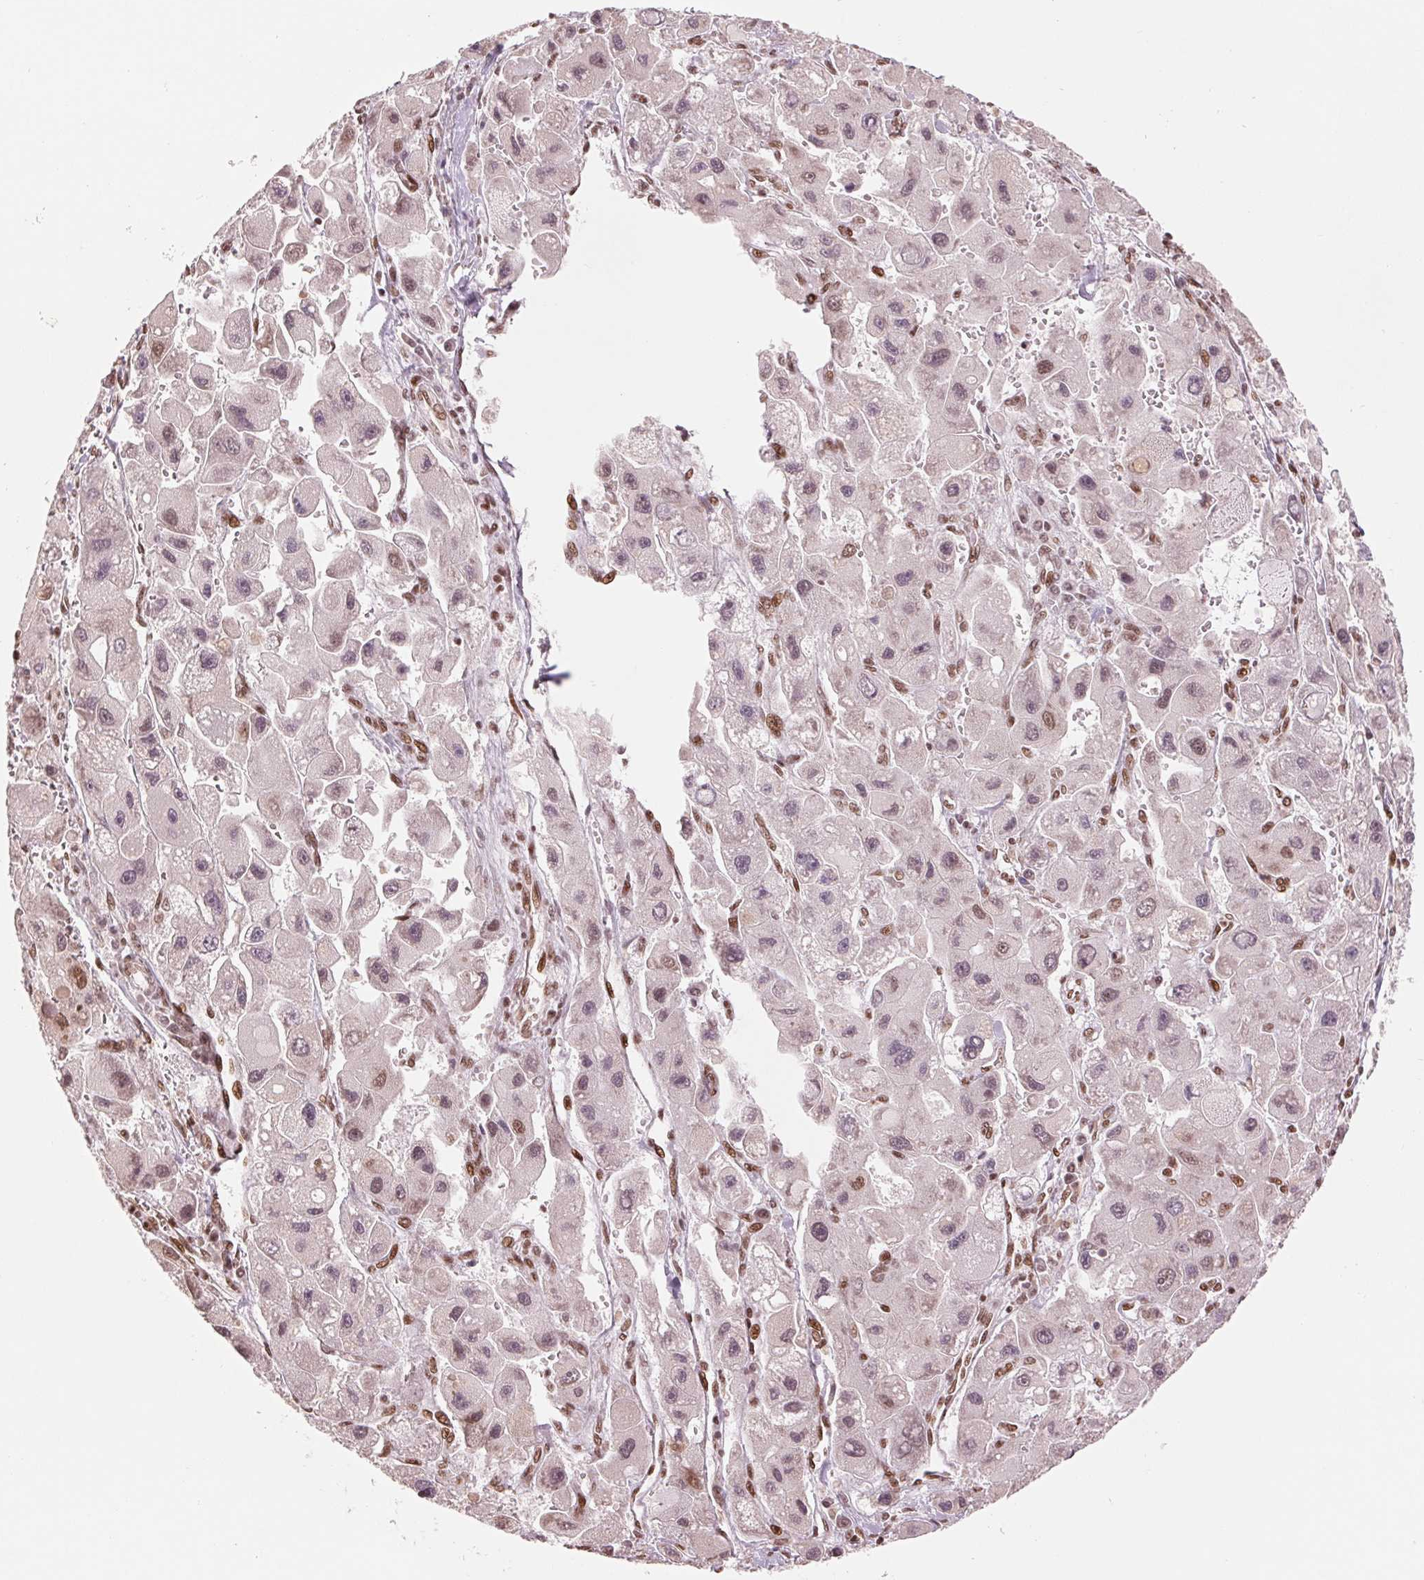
{"staining": {"intensity": "moderate", "quantity": "<25%", "location": "nuclear"}, "tissue": "liver cancer", "cell_type": "Tumor cells", "image_type": "cancer", "snomed": [{"axis": "morphology", "description": "Carcinoma, Hepatocellular, NOS"}, {"axis": "topography", "description": "Liver"}], "caption": "Approximately <25% of tumor cells in liver hepatocellular carcinoma reveal moderate nuclear protein positivity as visualized by brown immunohistochemical staining.", "gene": "TTLL9", "patient": {"sex": "male", "age": 24}}